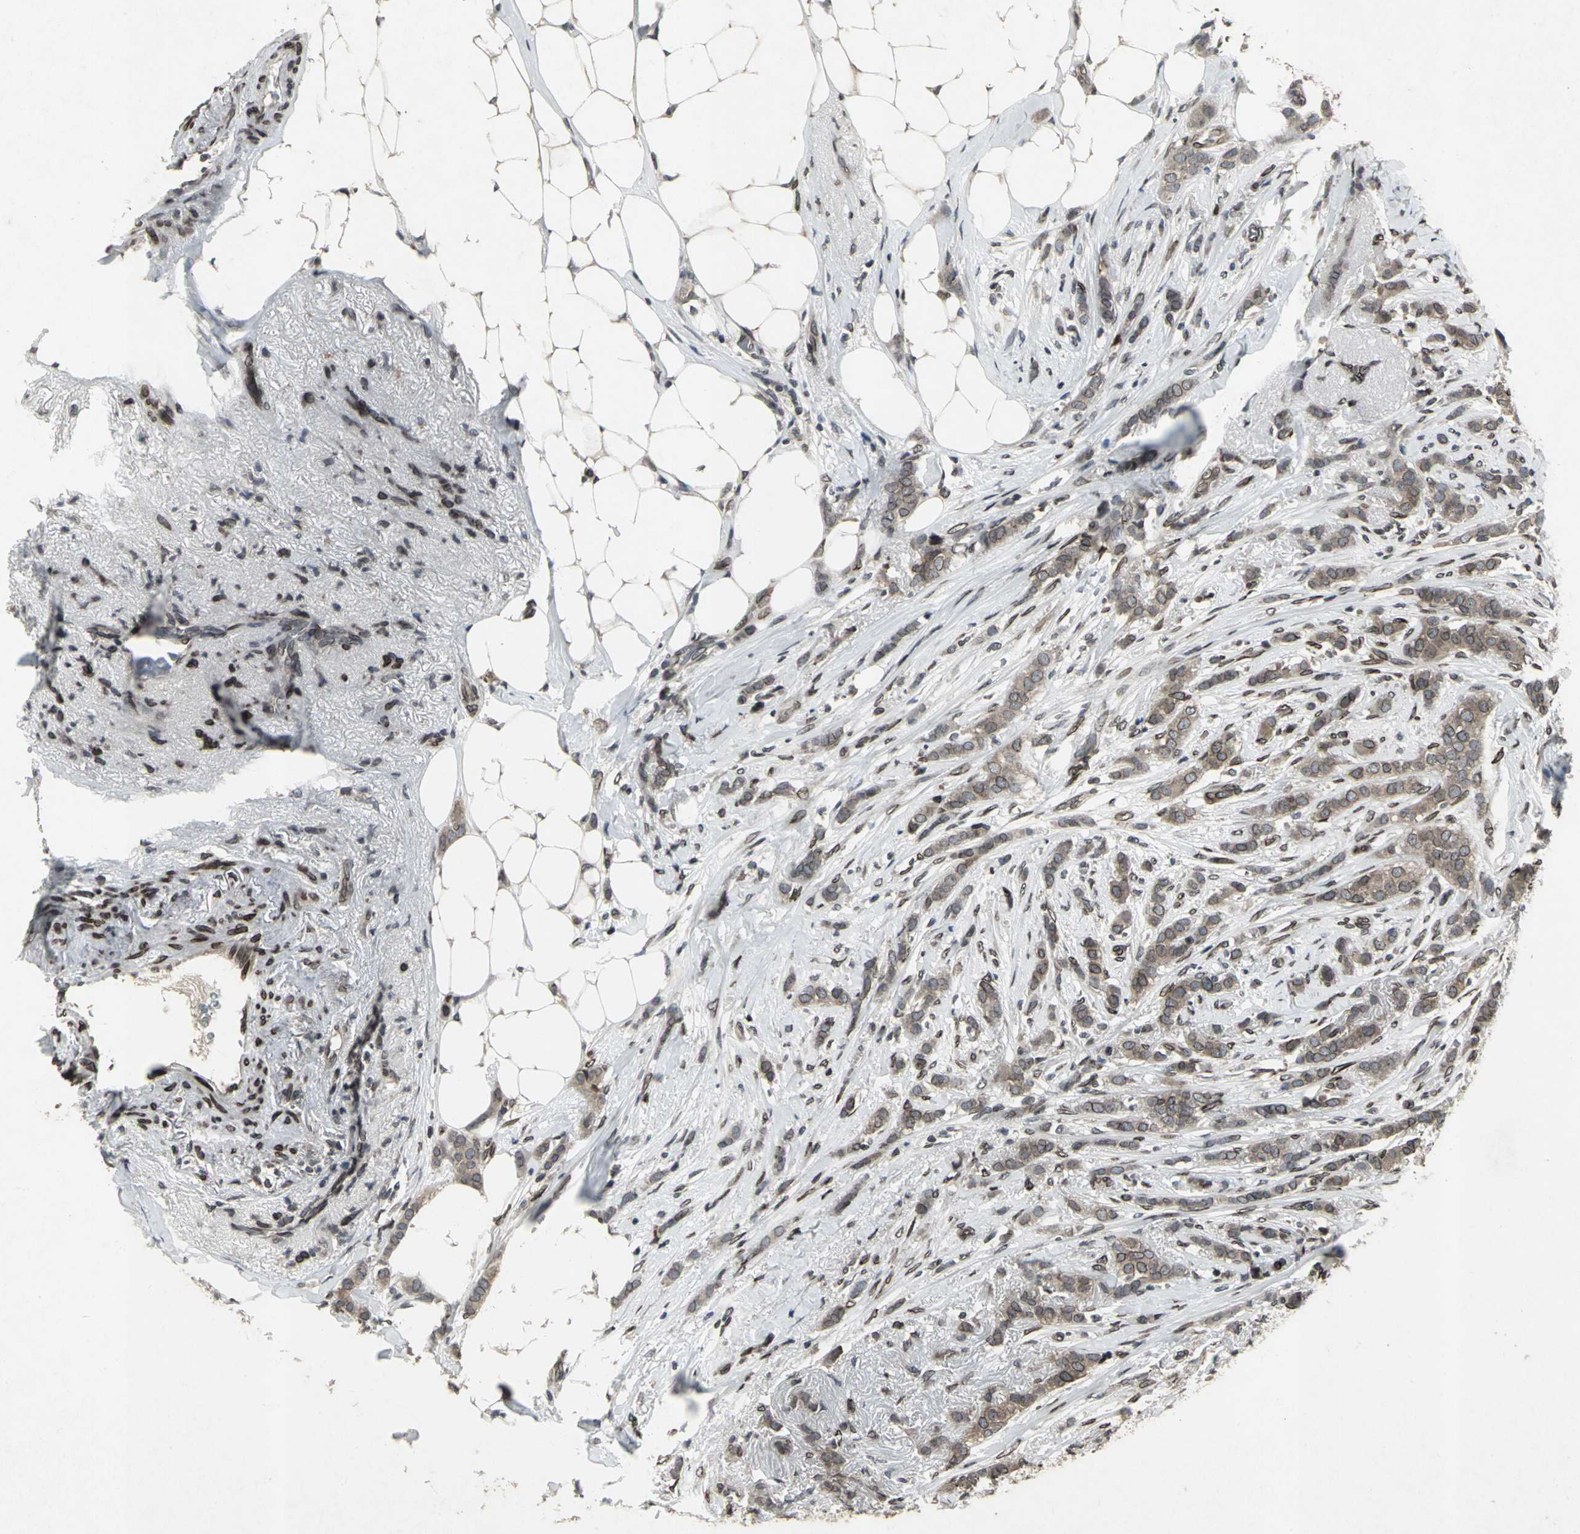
{"staining": {"intensity": "moderate", "quantity": ">75%", "location": "cytoplasmic/membranous,nuclear"}, "tissue": "breast cancer", "cell_type": "Tumor cells", "image_type": "cancer", "snomed": [{"axis": "morphology", "description": "Lobular carcinoma"}, {"axis": "topography", "description": "Breast"}], "caption": "Lobular carcinoma (breast) tissue exhibits moderate cytoplasmic/membranous and nuclear positivity in about >75% of tumor cells, visualized by immunohistochemistry.", "gene": "SH2B3", "patient": {"sex": "female", "age": 55}}